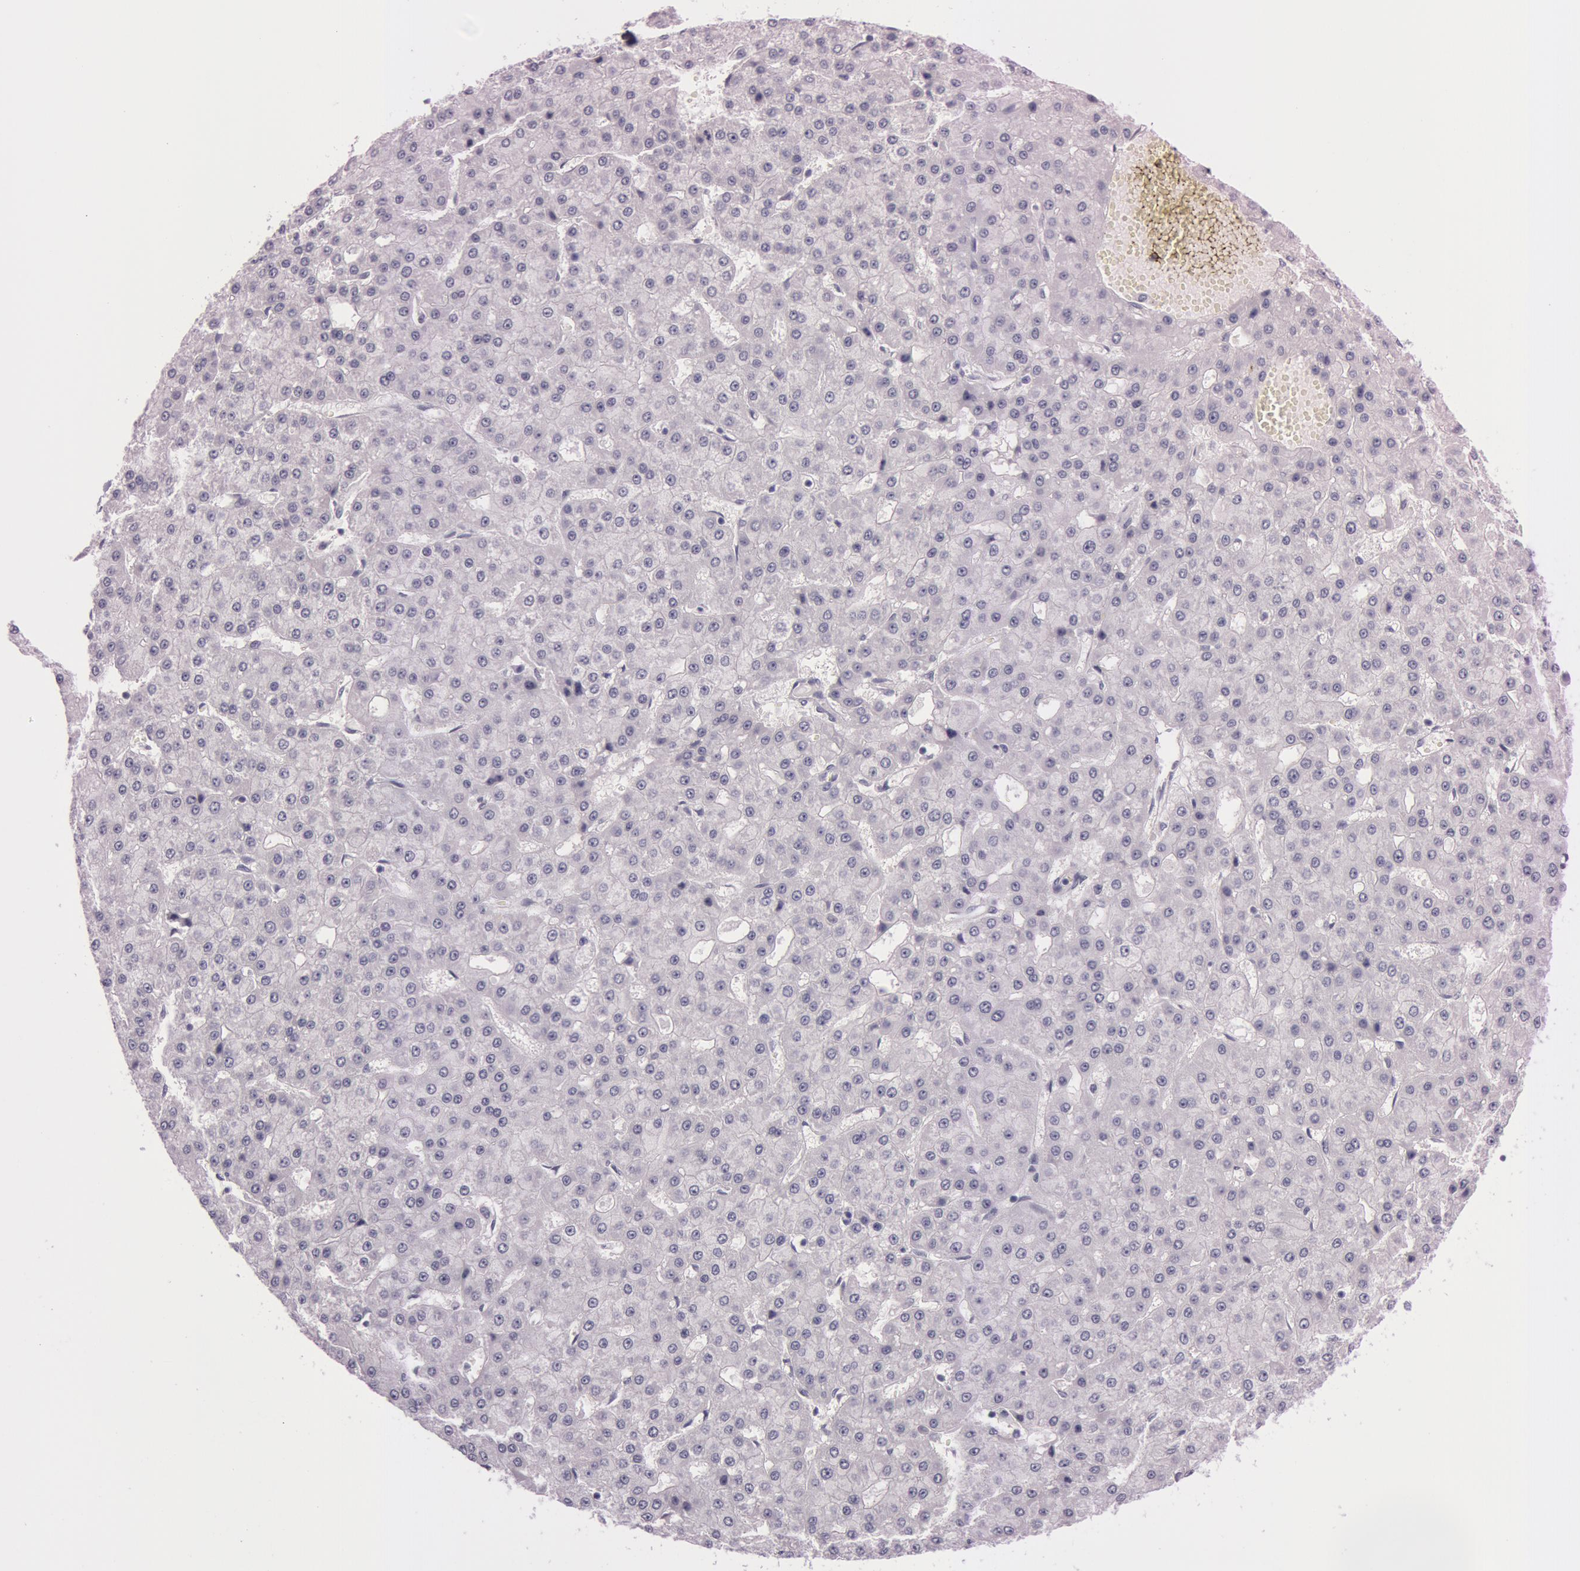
{"staining": {"intensity": "negative", "quantity": "none", "location": "none"}, "tissue": "liver cancer", "cell_type": "Tumor cells", "image_type": "cancer", "snomed": [{"axis": "morphology", "description": "Carcinoma, Hepatocellular, NOS"}, {"axis": "topography", "description": "Liver"}], "caption": "Tumor cells are negative for protein expression in human hepatocellular carcinoma (liver). (DAB (3,3'-diaminobenzidine) immunohistochemistry (IHC) visualized using brightfield microscopy, high magnification).", "gene": "S100A7", "patient": {"sex": "male", "age": 47}}